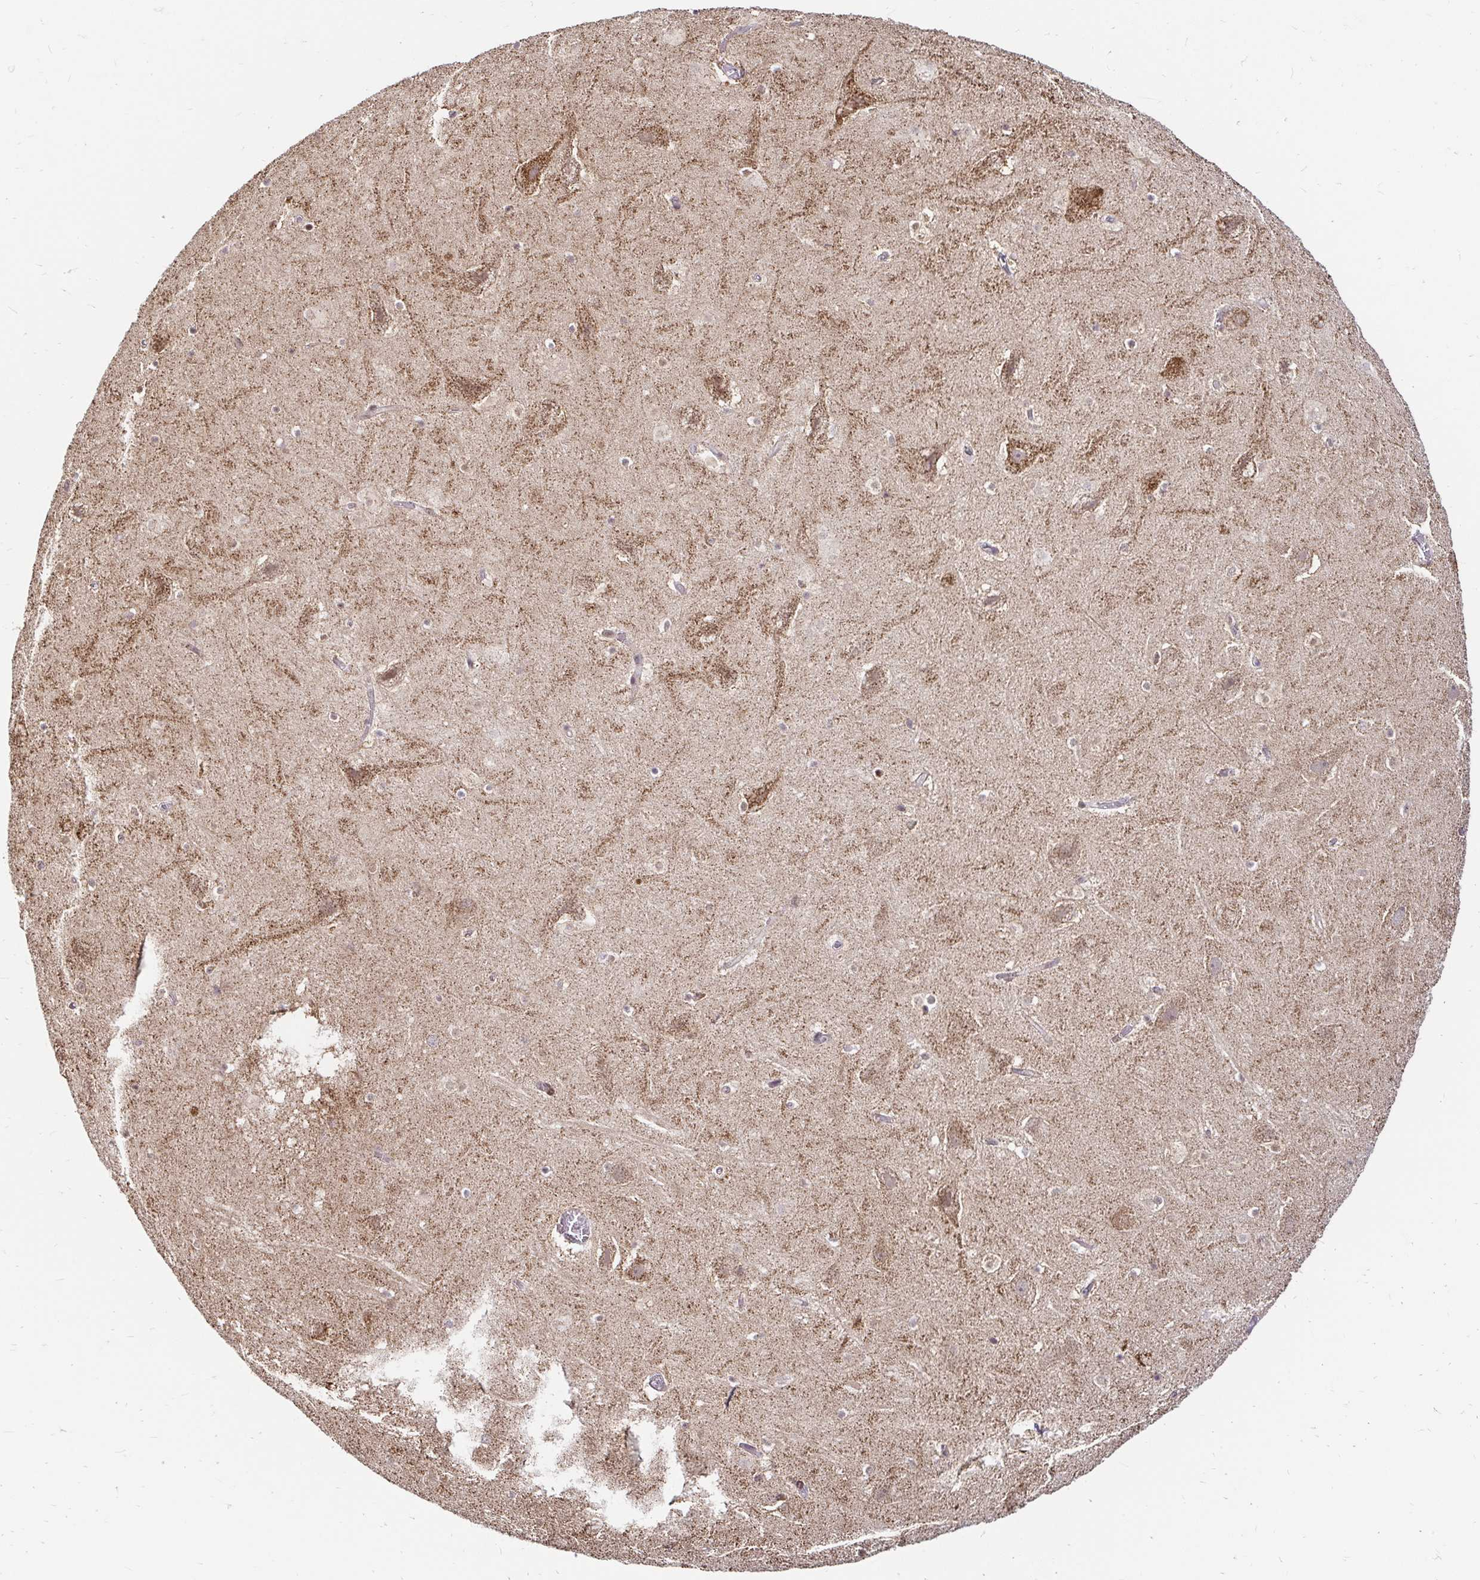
{"staining": {"intensity": "moderate", "quantity": "<25%", "location": "cytoplasmic/membranous"}, "tissue": "hippocampus", "cell_type": "Glial cells", "image_type": "normal", "snomed": [{"axis": "morphology", "description": "Normal tissue, NOS"}, {"axis": "topography", "description": "Hippocampus"}], "caption": "Immunohistochemistry (IHC) photomicrograph of benign hippocampus stained for a protein (brown), which shows low levels of moderate cytoplasmic/membranous positivity in approximately <25% of glial cells.", "gene": "TIMM50", "patient": {"sex": "female", "age": 42}}